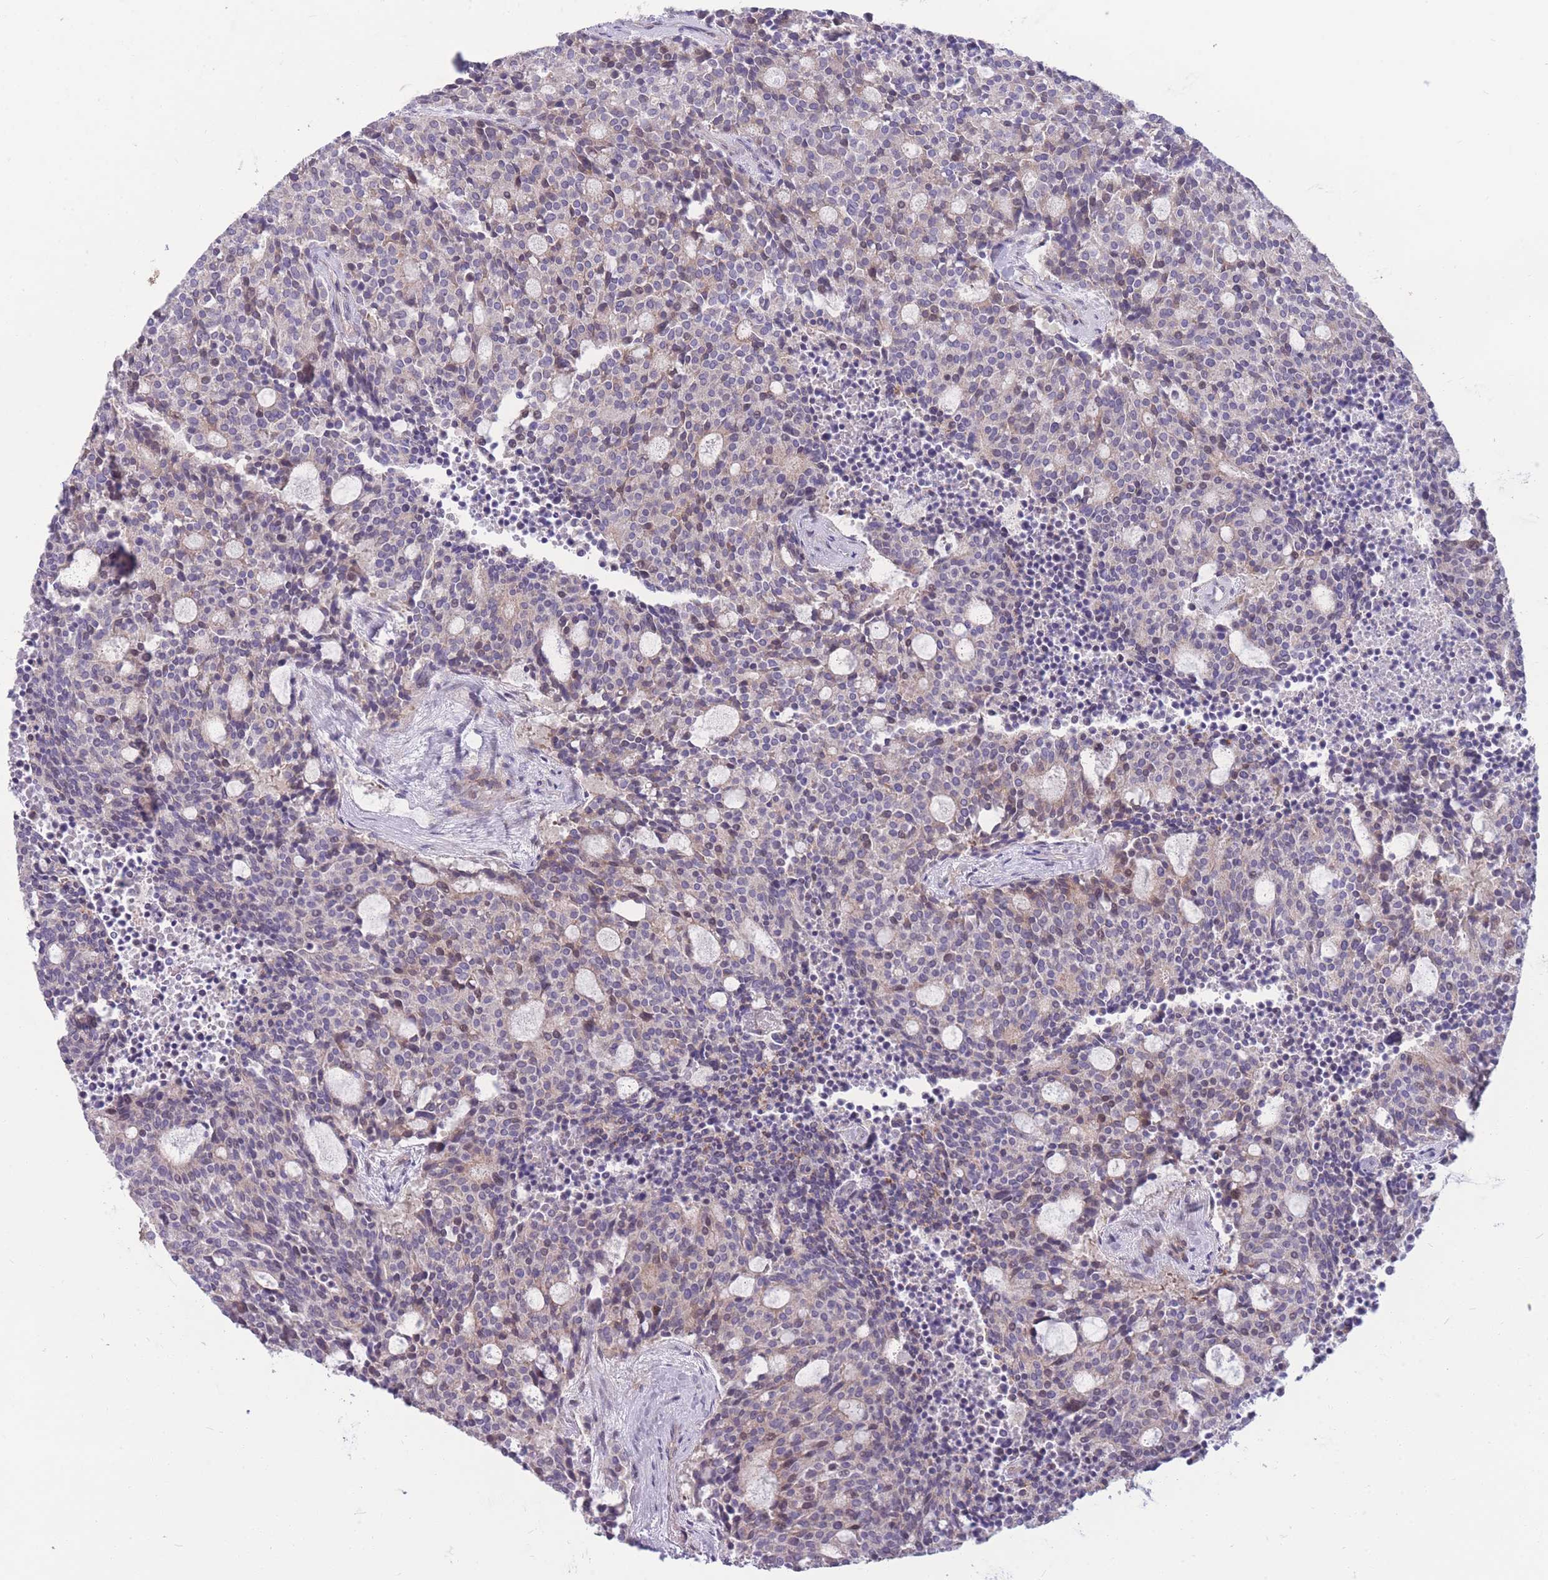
{"staining": {"intensity": "weak", "quantity": "<25%", "location": "cytoplasmic/membranous"}, "tissue": "carcinoid", "cell_type": "Tumor cells", "image_type": "cancer", "snomed": [{"axis": "morphology", "description": "Carcinoid, malignant, NOS"}, {"axis": "topography", "description": "Pancreas"}], "caption": "This is an IHC micrograph of carcinoid (malignant). There is no positivity in tumor cells.", "gene": "RIC8A", "patient": {"sex": "female", "age": 54}}